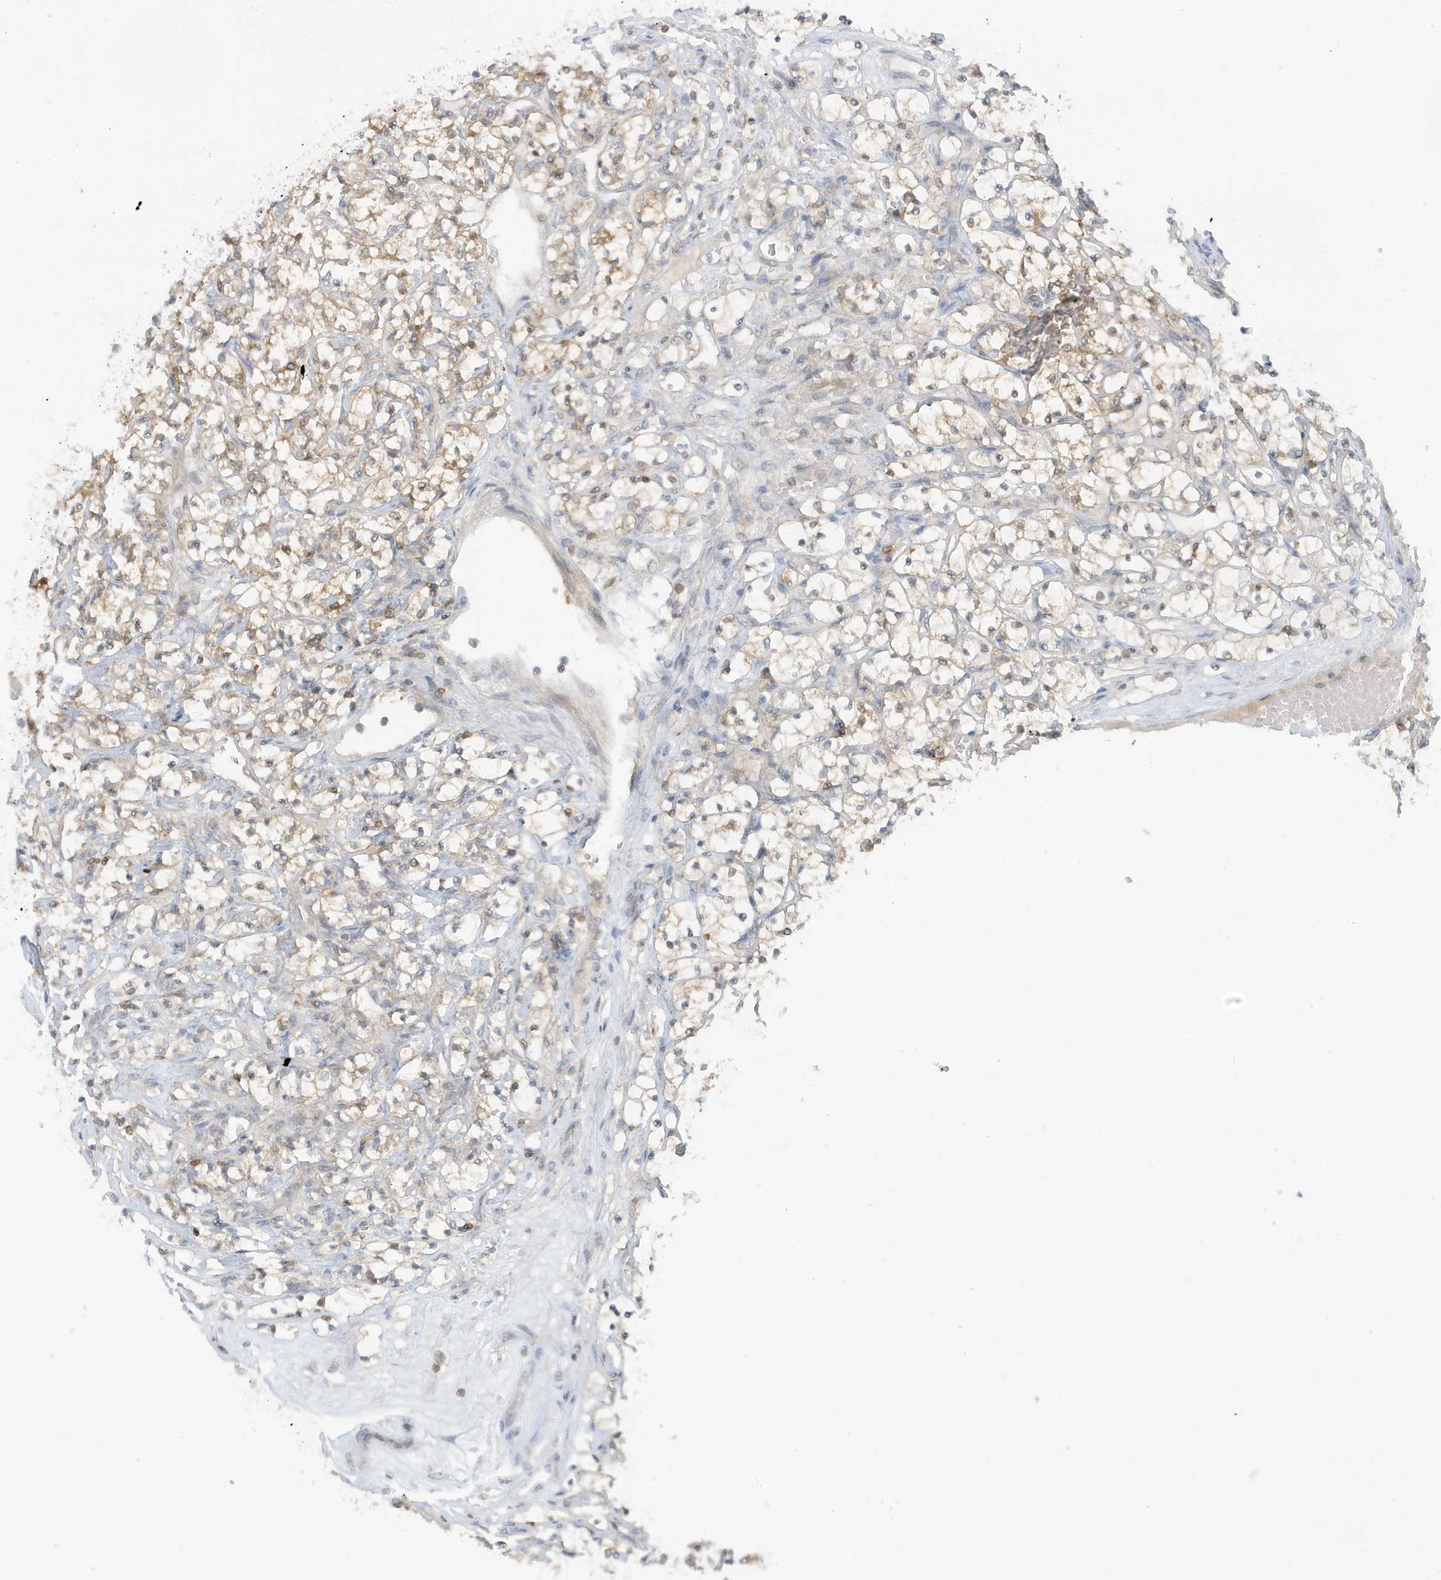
{"staining": {"intensity": "moderate", "quantity": "25%-75%", "location": "cytoplasmic/membranous"}, "tissue": "renal cancer", "cell_type": "Tumor cells", "image_type": "cancer", "snomed": [{"axis": "morphology", "description": "Adenocarcinoma, NOS"}, {"axis": "topography", "description": "Kidney"}], "caption": "Protein expression analysis of adenocarcinoma (renal) demonstrates moderate cytoplasmic/membranous expression in approximately 25%-75% of tumor cells. The protein is stained brown, and the nuclei are stained in blue (DAB IHC with brightfield microscopy, high magnification).", "gene": "OGA", "patient": {"sex": "female", "age": 69}}